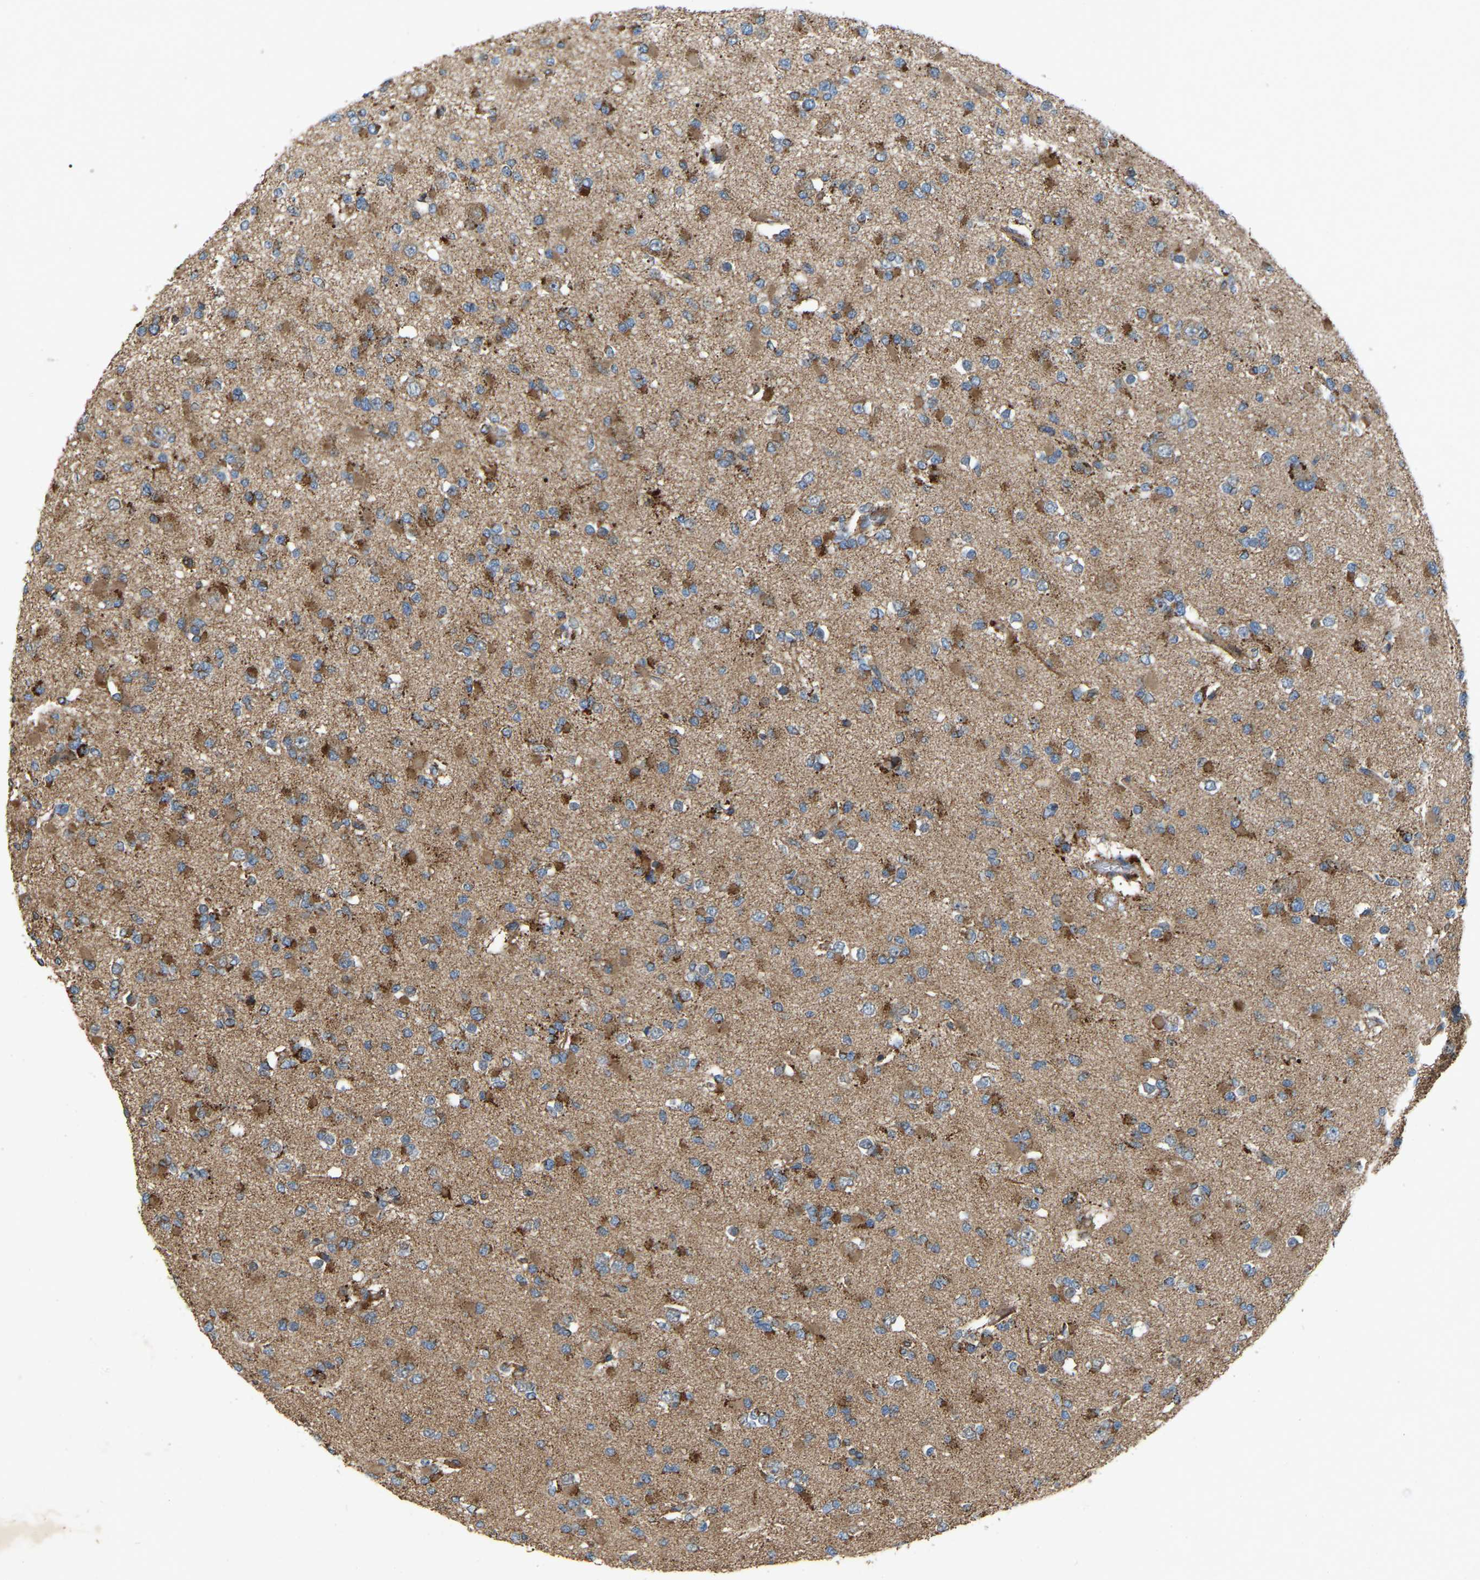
{"staining": {"intensity": "moderate", "quantity": ">75%", "location": "cytoplasmic/membranous"}, "tissue": "glioma", "cell_type": "Tumor cells", "image_type": "cancer", "snomed": [{"axis": "morphology", "description": "Glioma, malignant, Low grade"}, {"axis": "topography", "description": "Brain"}], "caption": "This photomicrograph demonstrates glioma stained with immunohistochemistry to label a protein in brown. The cytoplasmic/membranous of tumor cells show moderate positivity for the protein. Nuclei are counter-stained blue.", "gene": "SAMD9L", "patient": {"sex": "female", "age": 22}}